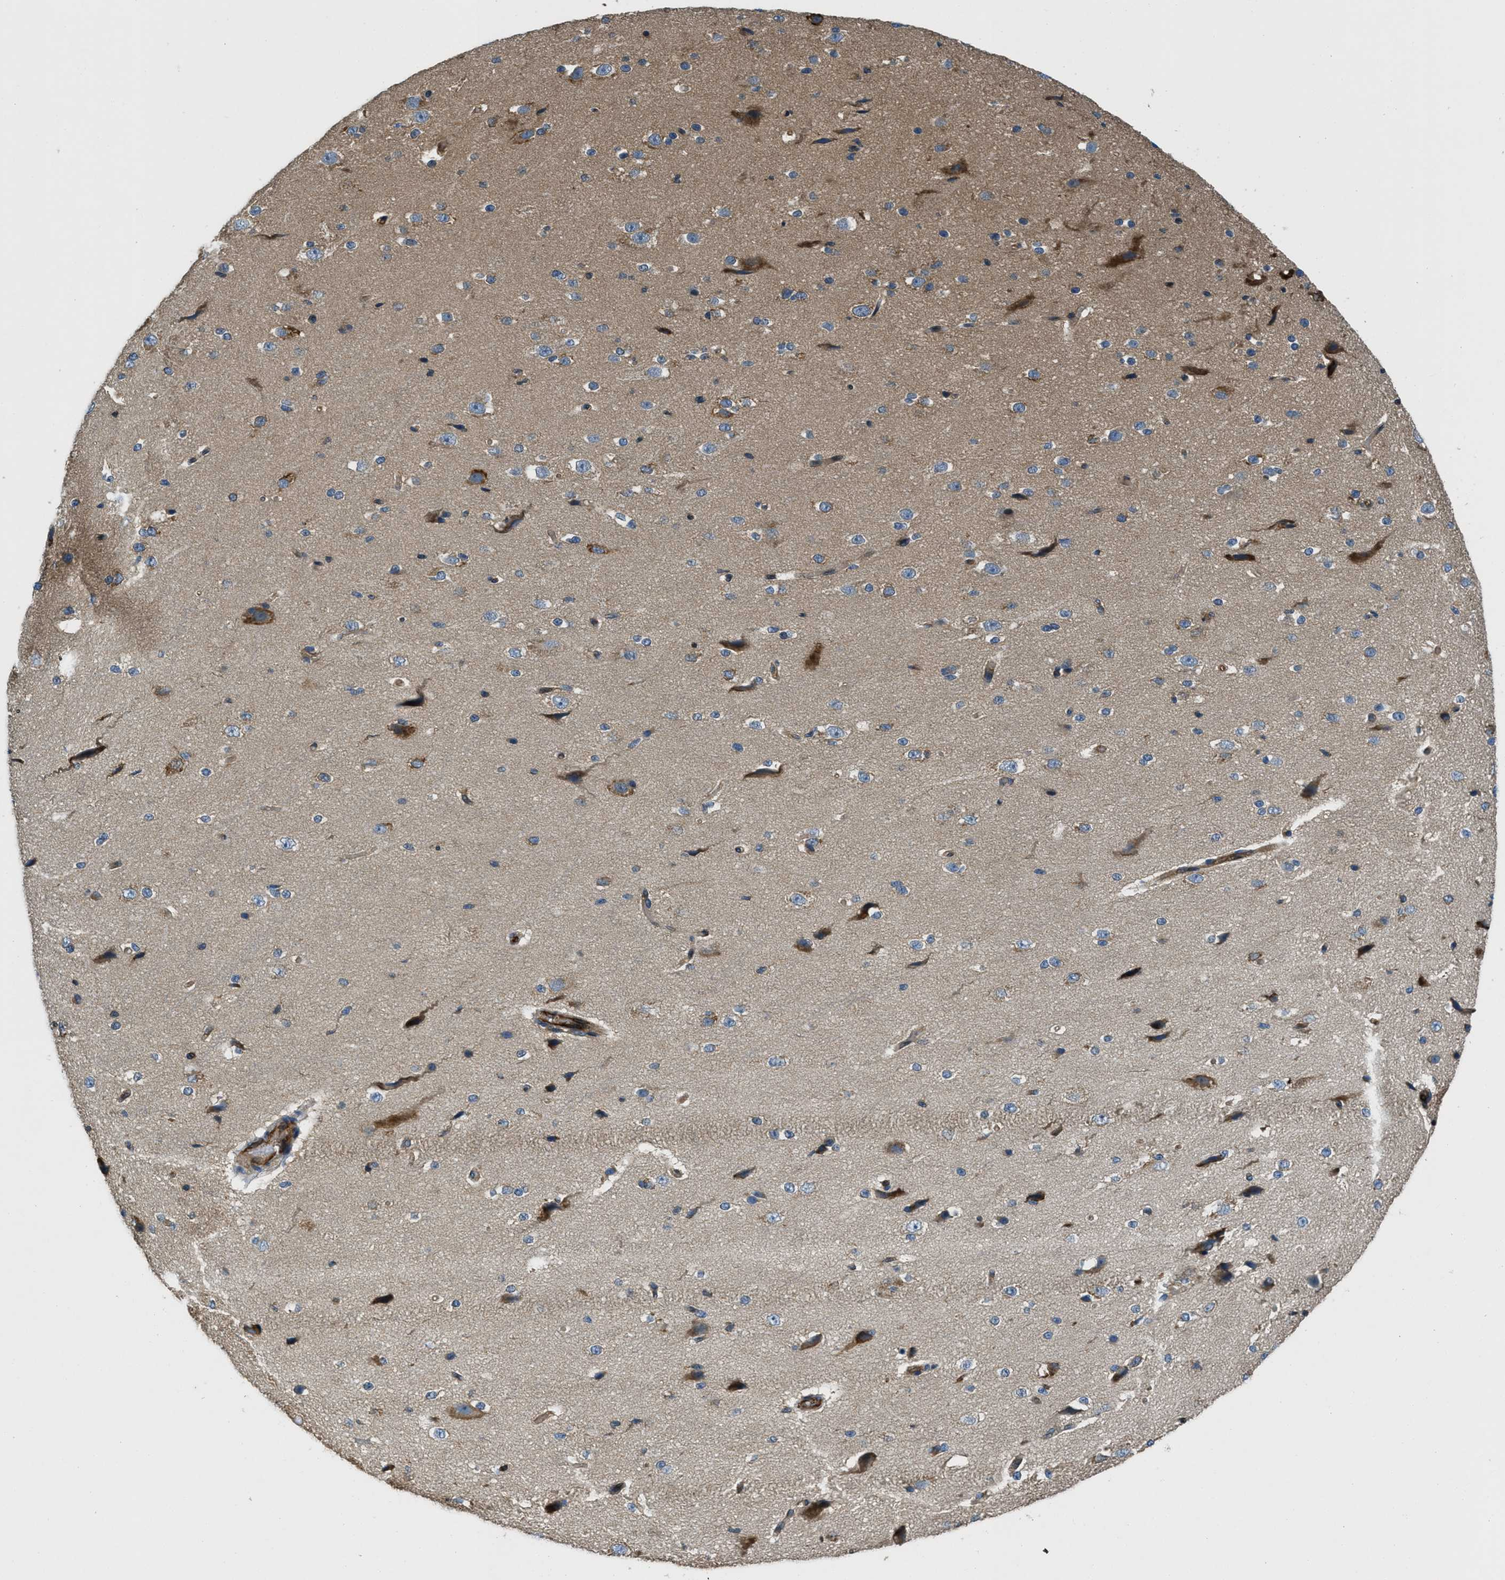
{"staining": {"intensity": "negative", "quantity": "none", "location": "none"}, "tissue": "cerebral cortex", "cell_type": "Endothelial cells", "image_type": "normal", "snomed": [{"axis": "morphology", "description": "Normal tissue, NOS"}, {"axis": "morphology", "description": "Developmental malformation"}, {"axis": "topography", "description": "Cerebral cortex"}], "caption": "IHC of unremarkable human cerebral cortex displays no positivity in endothelial cells.", "gene": "GIMAP8", "patient": {"sex": "female", "age": 30}}